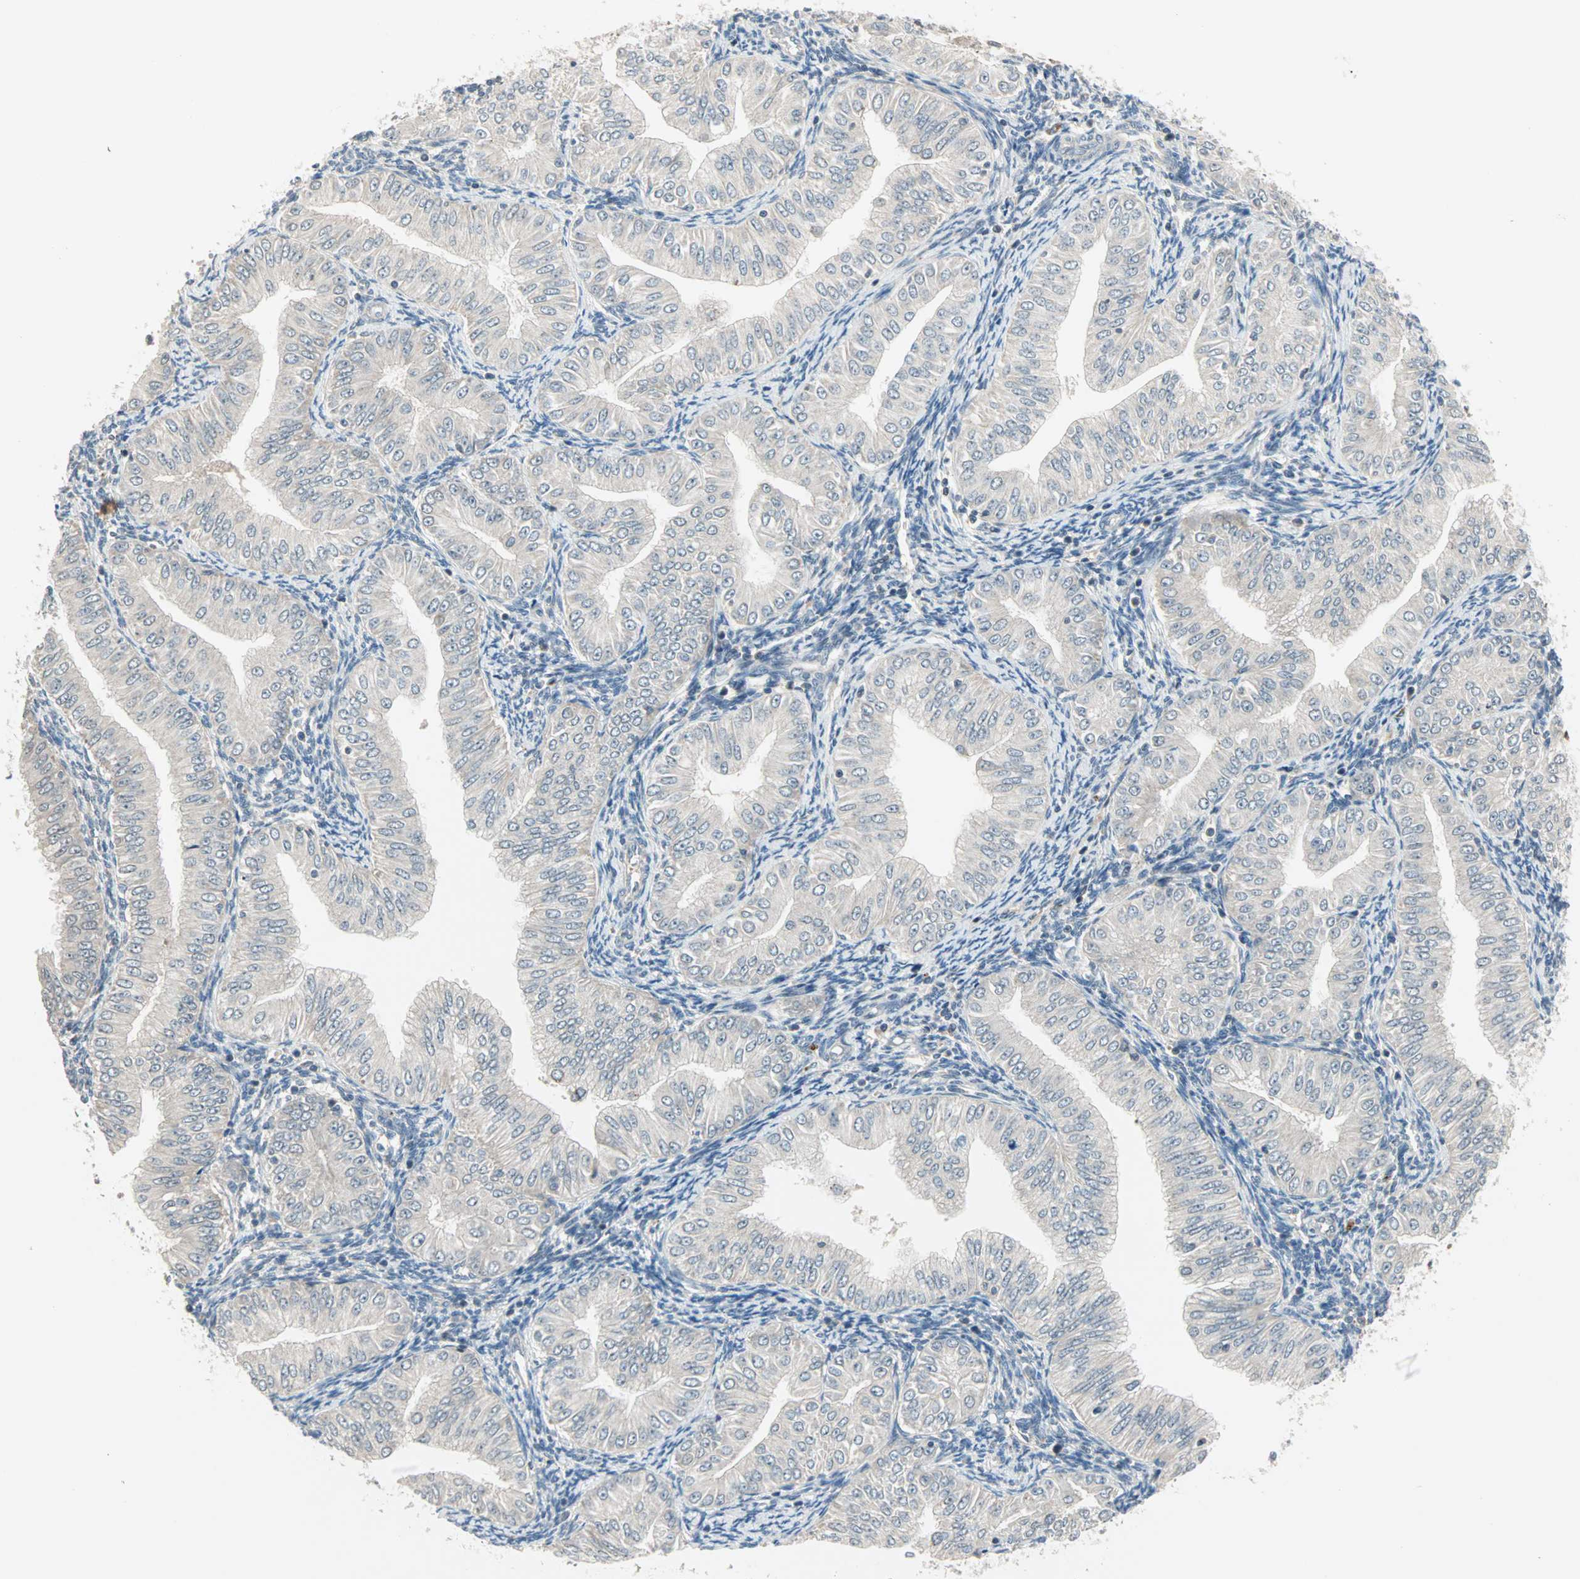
{"staining": {"intensity": "negative", "quantity": "none", "location": "none"}, "tissue": "endometrial cancer", "cell_type": "Tumor cells", "image_type": "cancer", "snomed": [{"axis": "morphology", "description": "Normal tissue, NOS"}, {"axis": "morphology", "description": "Adenocarcinoma, NOS"}, {"axis": "topography", "description": "Endometrium"}], "caption": "Immunohistochemistry of human endometrial cancer reveals no expression in tumor cells.", "gene": "PROS1", "patient": {"sex": "female", "age": 53}}